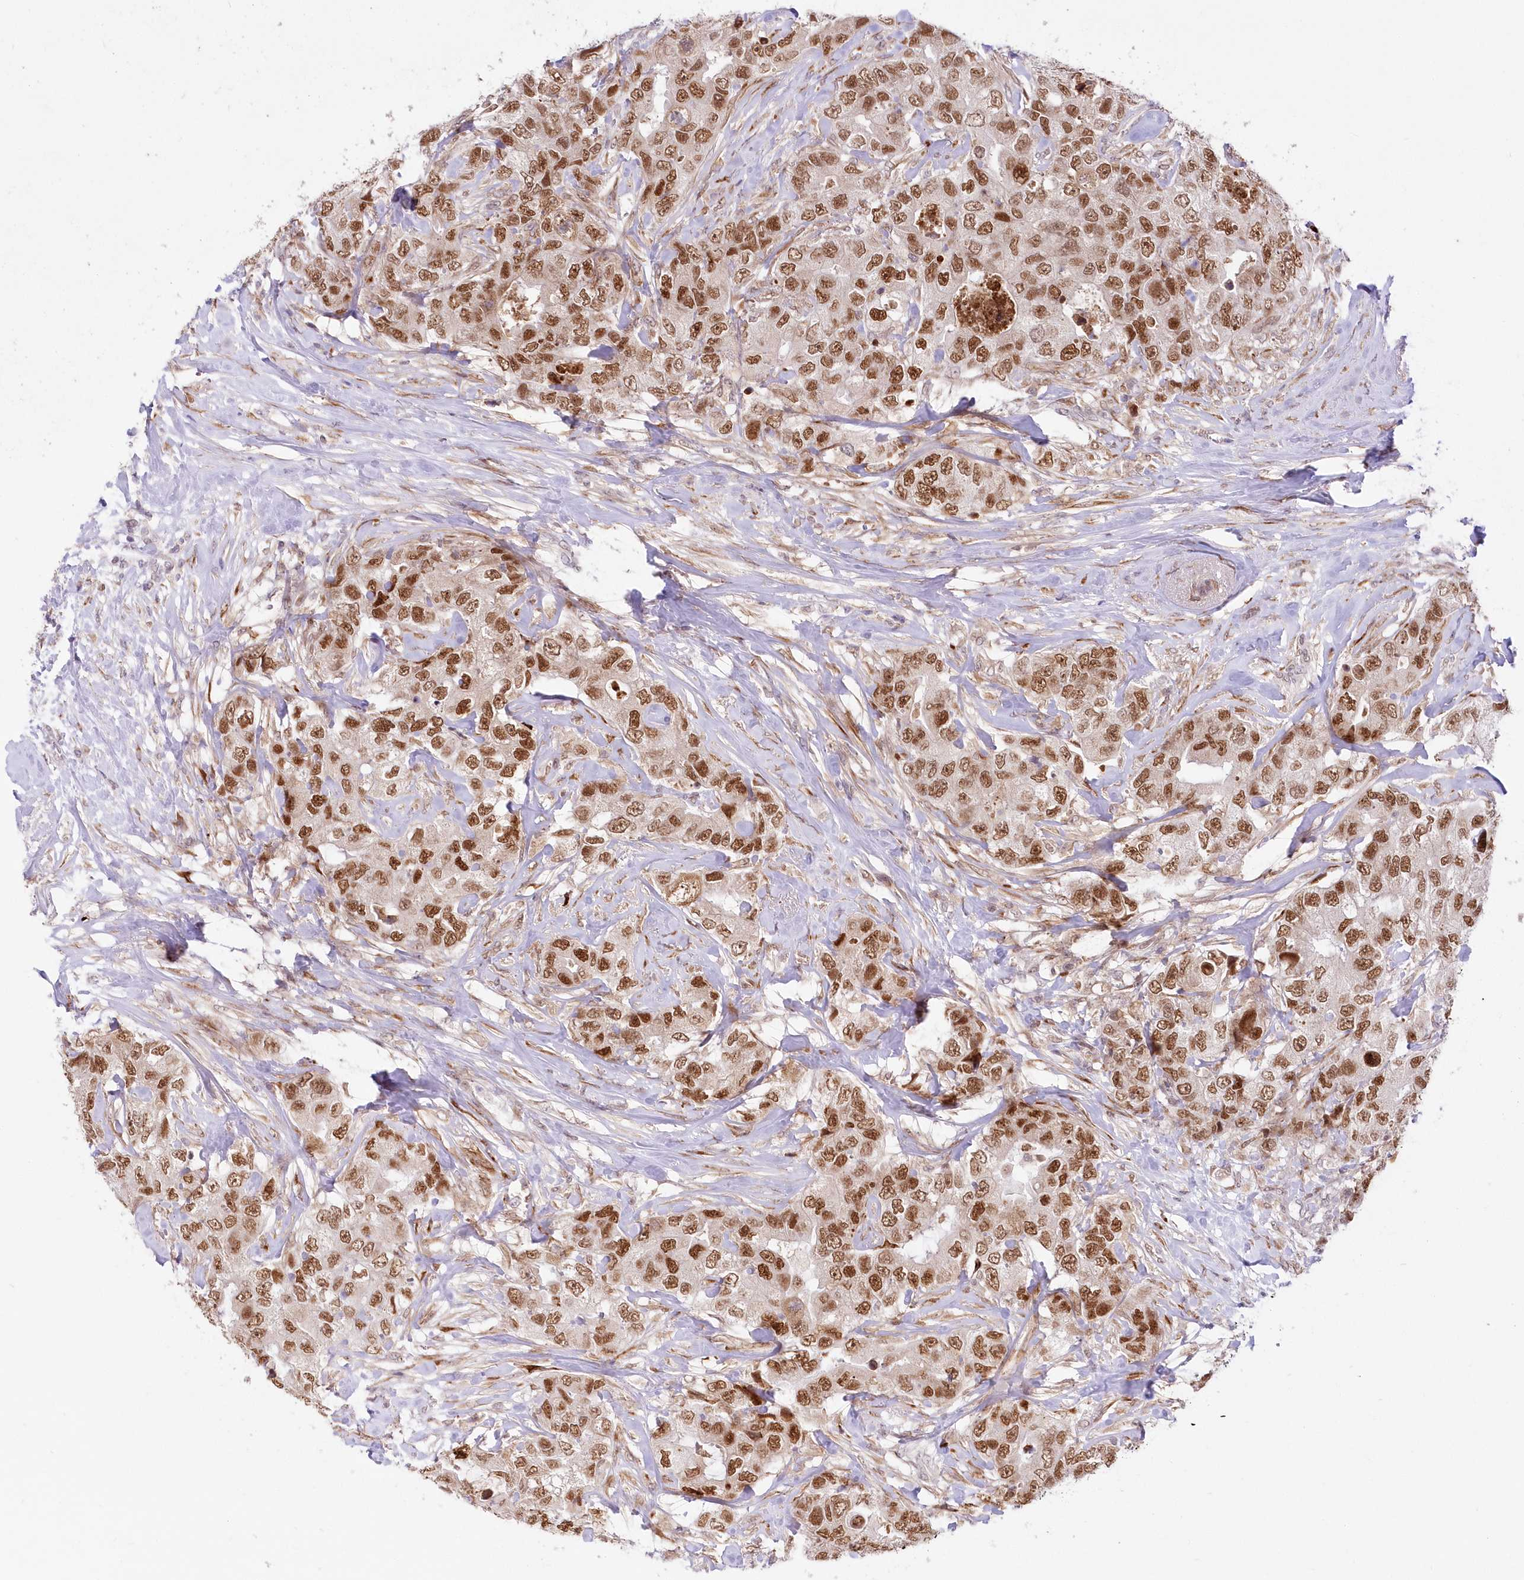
{"staining": {"intensity": "moderate", "quantity": ">75%", "location": "nuclear"}, "tissue": "breast cancer", "cell_type": "Tumor cells", "image_type": "cancer", "snomed": [{"axis": "morphology", "description": "Duct carcinoma"}, {"axis": "topography", "description": "Breast"}], "caption": "Immunohistochemistry photomicrograph of human breast cancer stained for a protein (brown), which displays medium levels of moderate nuclear expression in about >75% of tumor cells.", "gene": "LDB1", "patient": {"sex": "female", "age": 62}}